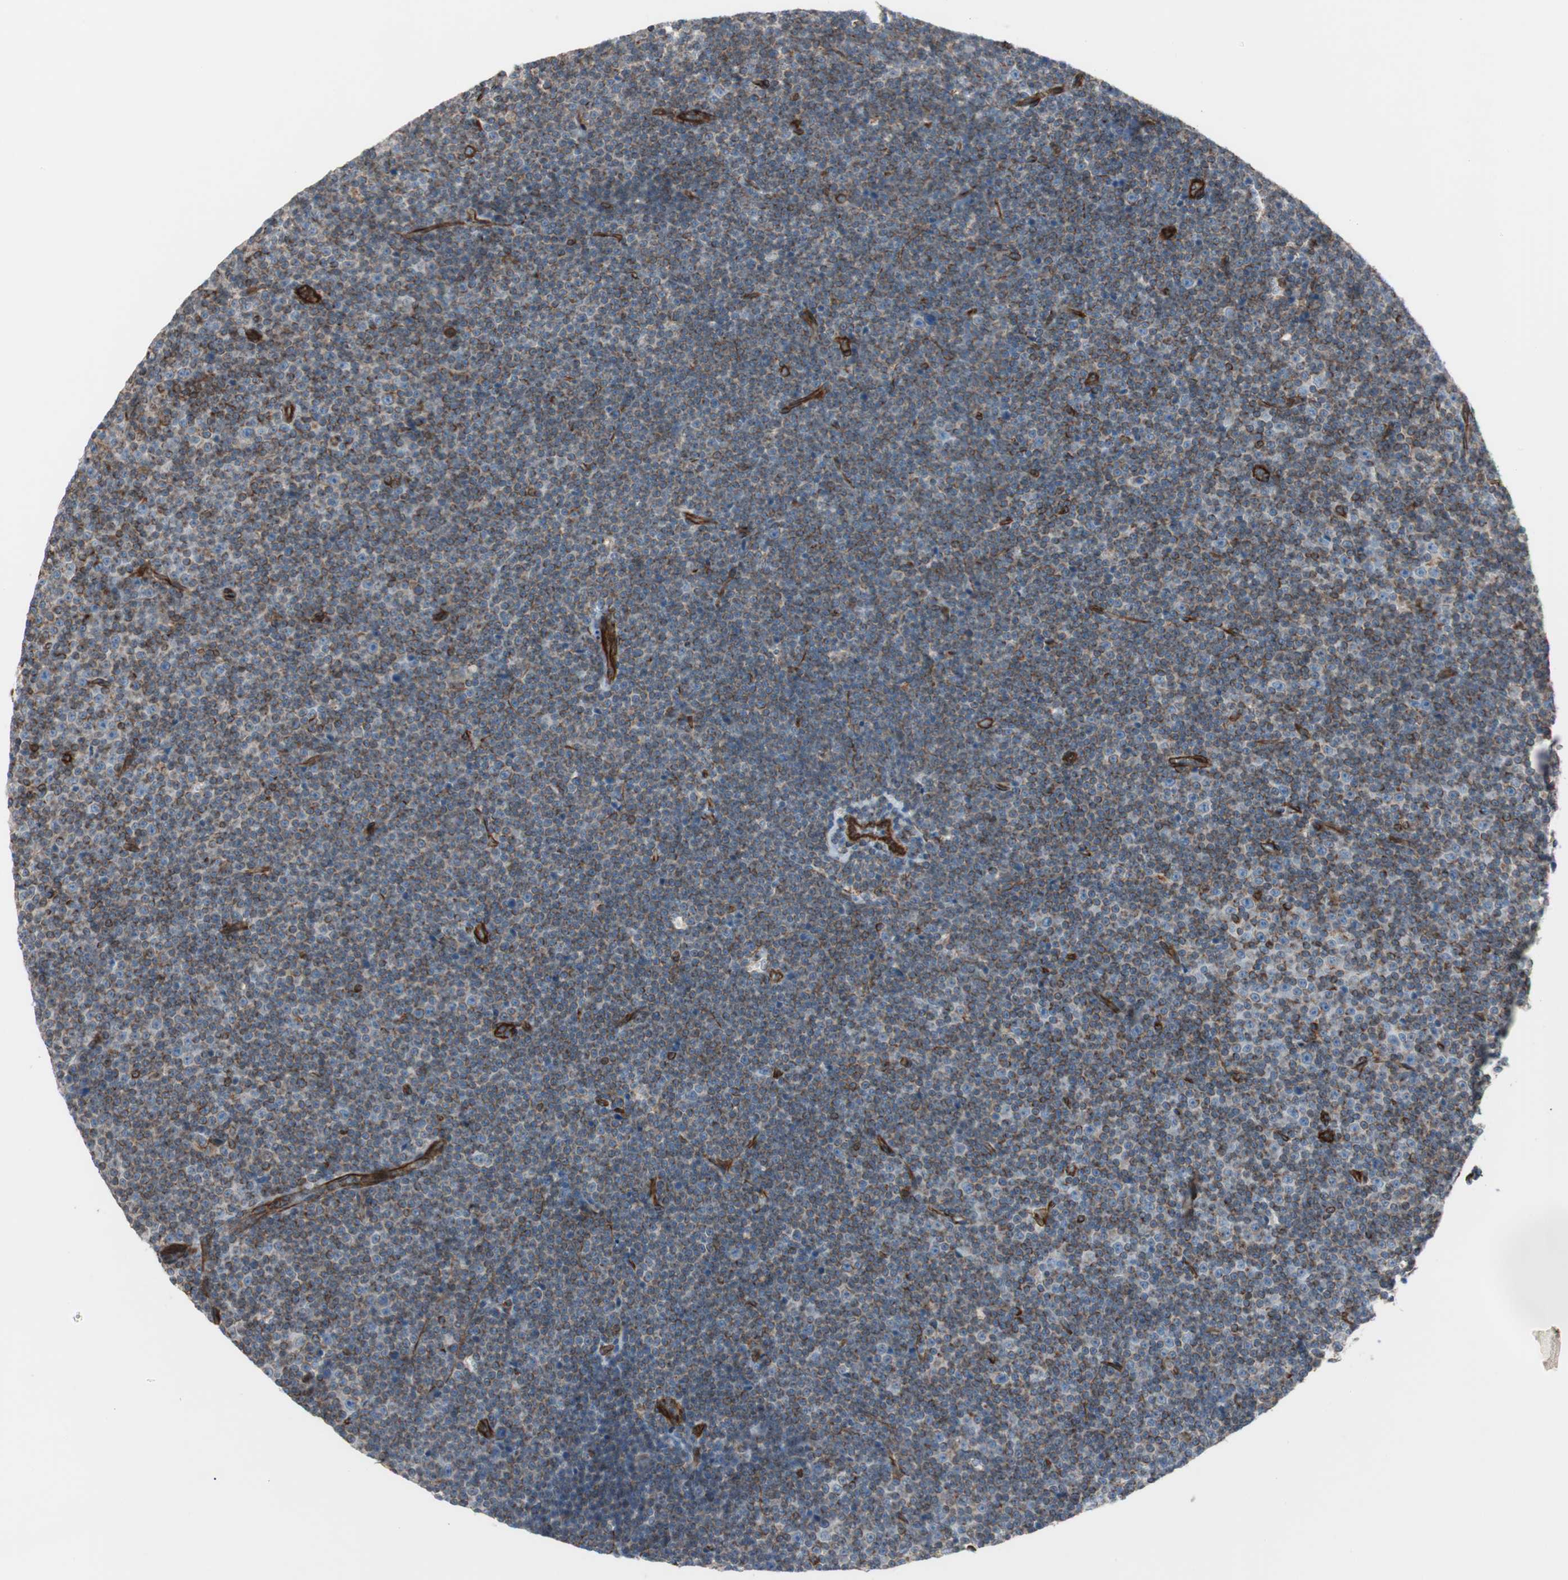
{"staining": {"intensity": "moderate", "quantity": ">75%", "location": "cytoplasmic/membranous"}, "tissue": "lymphoma", "cell_type": "Tumor cells", "image_type": "cancer", "snomed": [{"axis": "morphology", "description": "Malignant lymphoma, non-Hodgkin's type, Low grade"}, {"axis": "topography", "description": "Lymph node"}], "caption": "Lymphoma was stained to show a protein in brown. There is medium levels of moderate cytoplasmic/membranous positivity in about >75% of tumor cells.", "gene": "TCTA", "patient": {"sex": "female", "age": 67}}